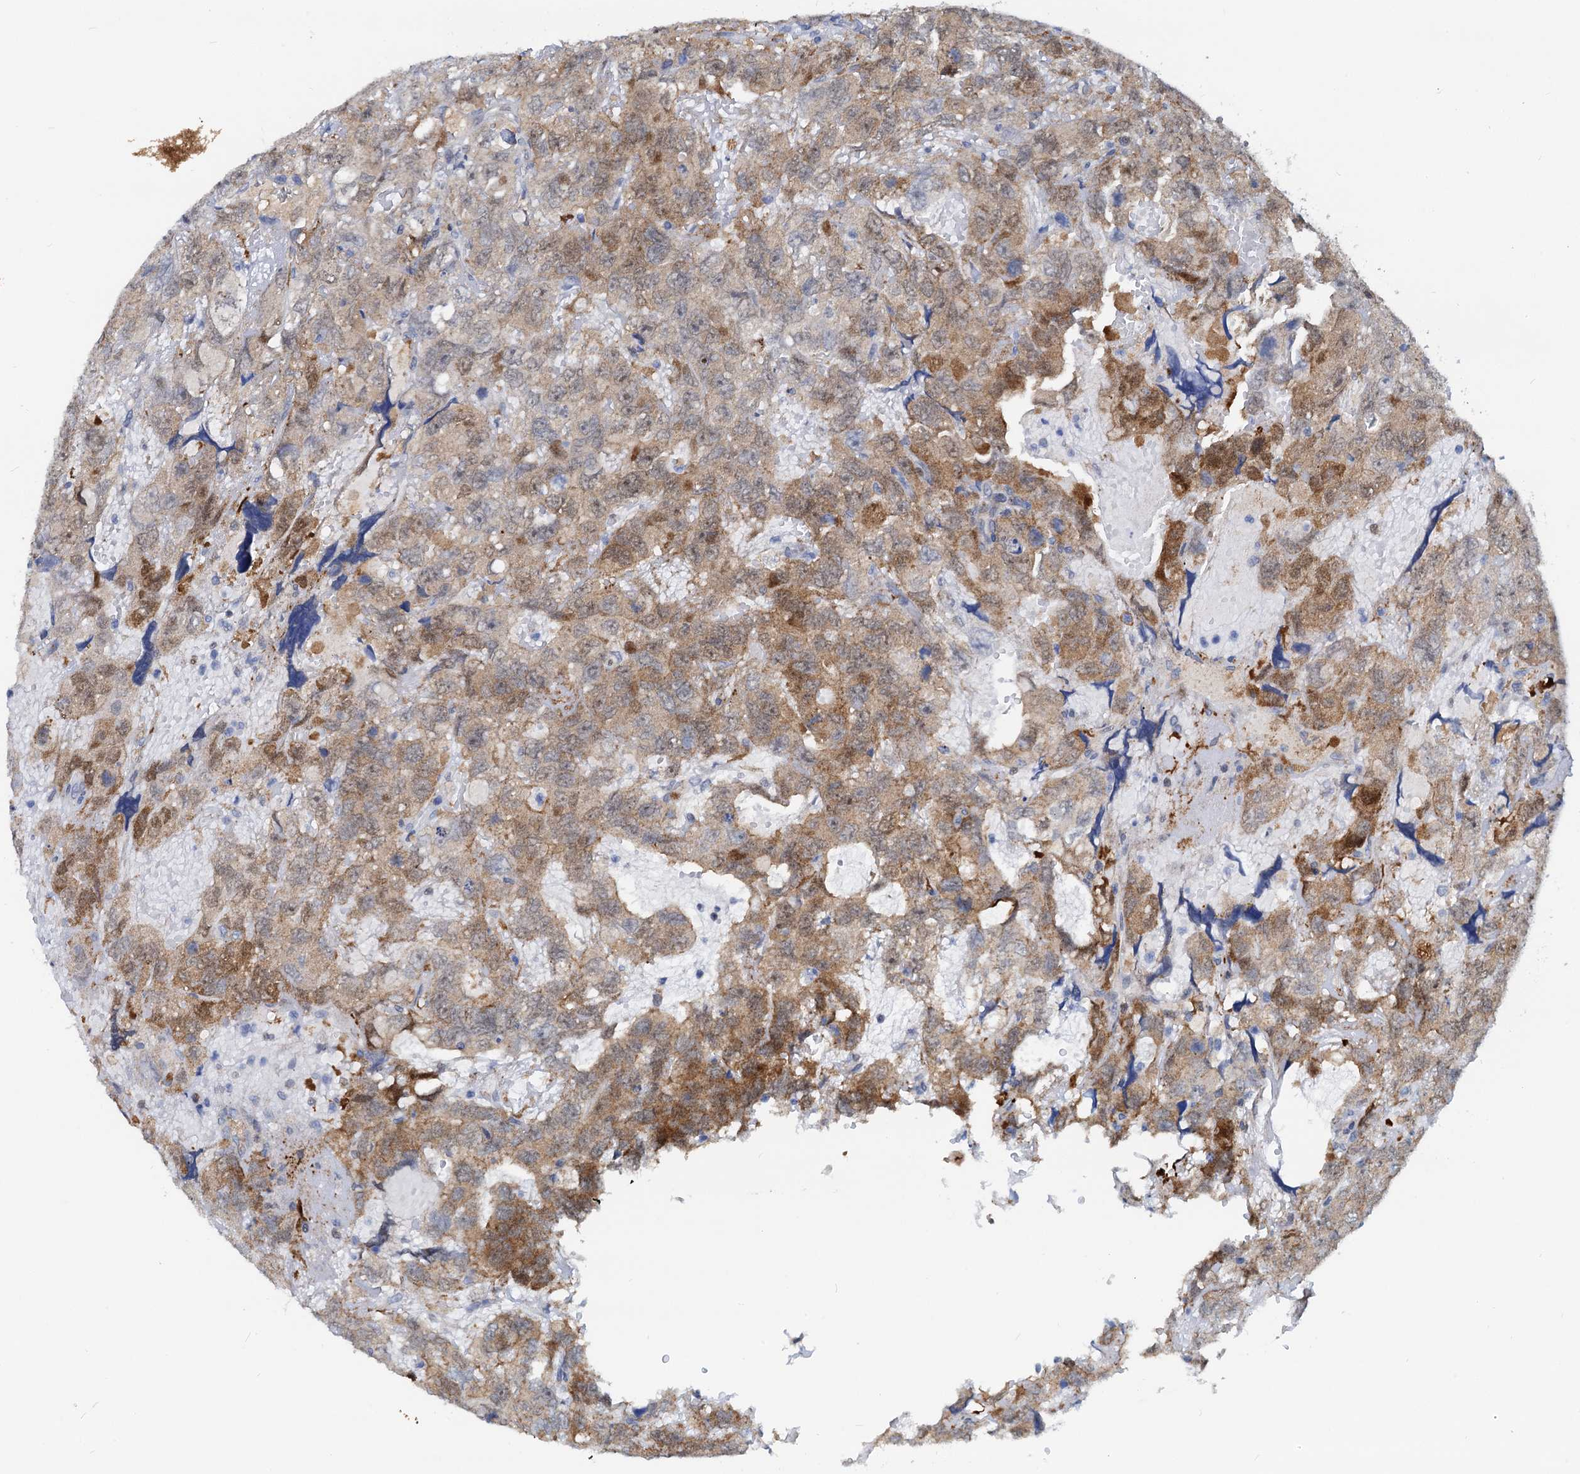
{"staining": {"intensity": "weak", "quantity": "25%-75%", "location": "cytoplasmic/membranous,nuclear"}, "tissue": "testis cancer", "cell_type": "Tumor cells", "image_type": "cancer", "snomed": [{"axis": "morphology", "description": "Carcinoma, Embryonal, NOS"}, {"axis": "topography", "description": "Testis"}], "caption": "Protein expression analysis of human embryonal carcinoma (testis) reveals weak cytoplasmic/membranous and nuclear expression in about 25%-75% of tumor cells. Using DAB (brown) and hematoxylin (blue) stains, captured at high magnification using brightfield microscopy.", "gene": "PTGES3", "patient": {"sex": "male", "age": 45}}